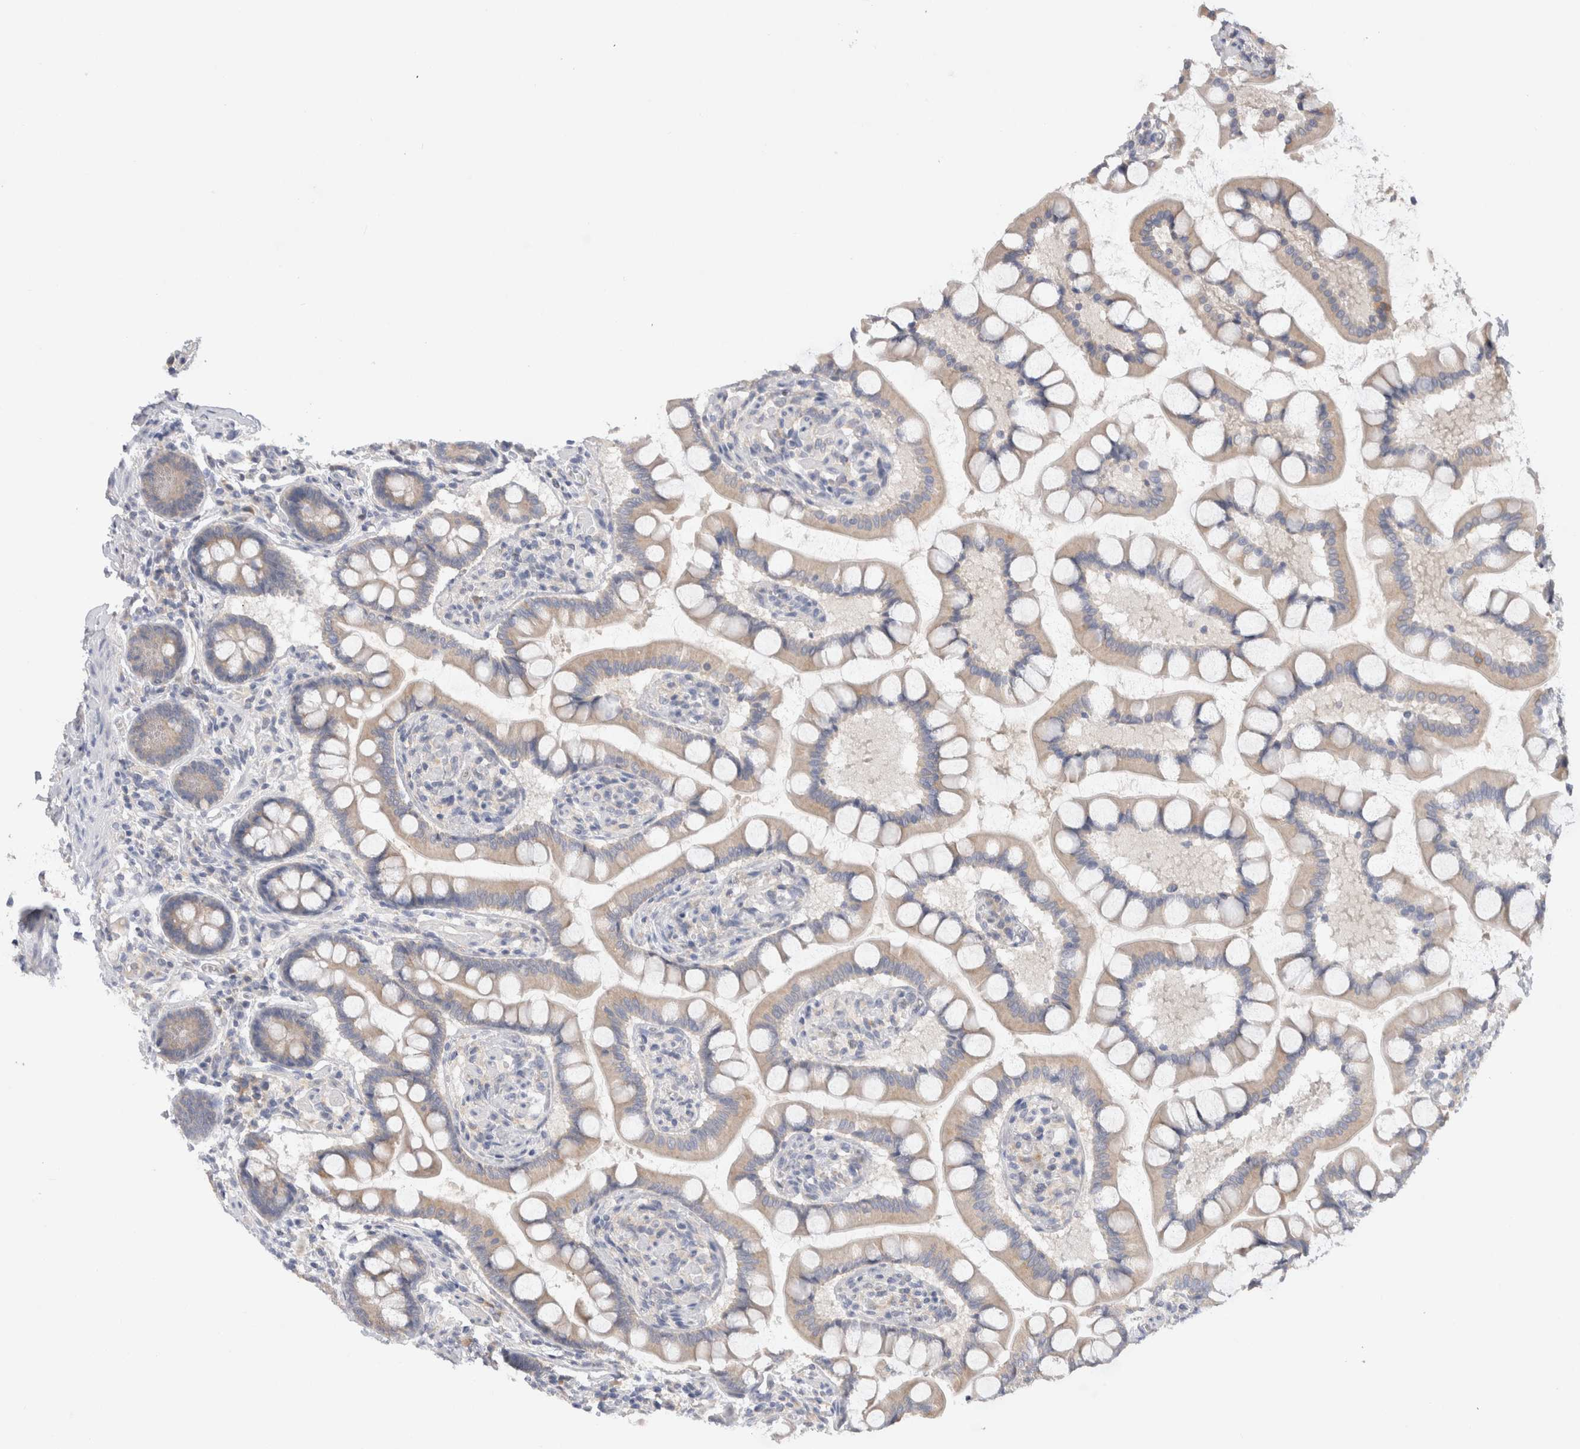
{"staining": {"intensity": "moderate", "quantity": "25%-75%", "location": "cytoplasmic/membranous"}, "tissue": "small intestine", "cell_type": "Glandular cells", "image_type": "normal", "snomed": [{"axis": "morphology", "description": "Normal tissue, NOS"}, {"axis": "topography", "description": "Small intestine"}], "caption": "Protein staining of normal small intestine demonstrates moderate cytoplasmic/membranous expression in approximately 25%-75% of glandular cells.", "gene": "GAS1", "patient": {"sex": "male", "age": 41}}